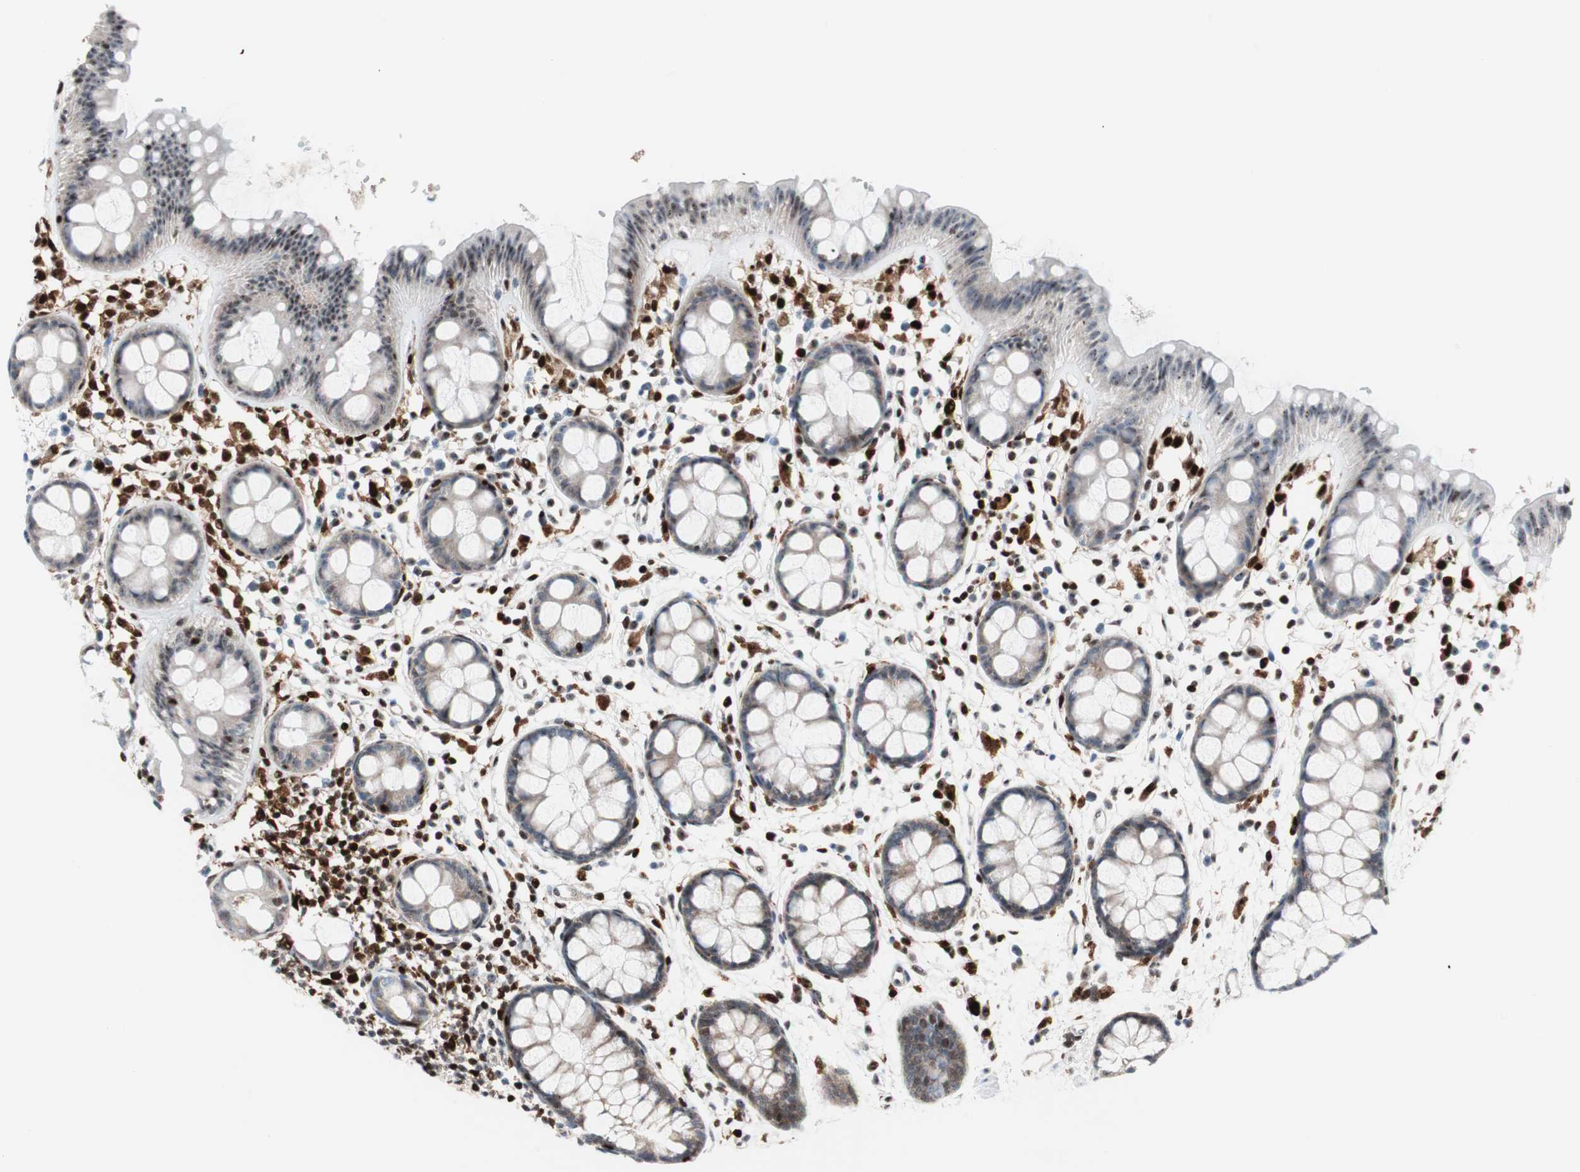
{"staining": {"intensity": "moderate", "quantity": "25%-75%", "location": "cytoplasmic/membranous,nuclear"}, "tissue": "rectum", "cell_type": "Glandular cells", "image_type": "normal", "snomed": [{"axis": "morphology", "description": "Normal tissue, NOS"}, {"axis": "topography", "description": "Rectum"}], "caption": "Immunohistochemical staining of unremarkable human rectum demonstrates 25%-75% levels of moderate cytoplasmic/membranous,nuclear protein staining in about 25%-75% of glandular cells. The protein is stained brown, and the nuclei are stained in blue (DAB IHC with brightfield microscopy, high magnification).", "gene": "RGS10", "patient": {"sex": "female", "age": 66}}